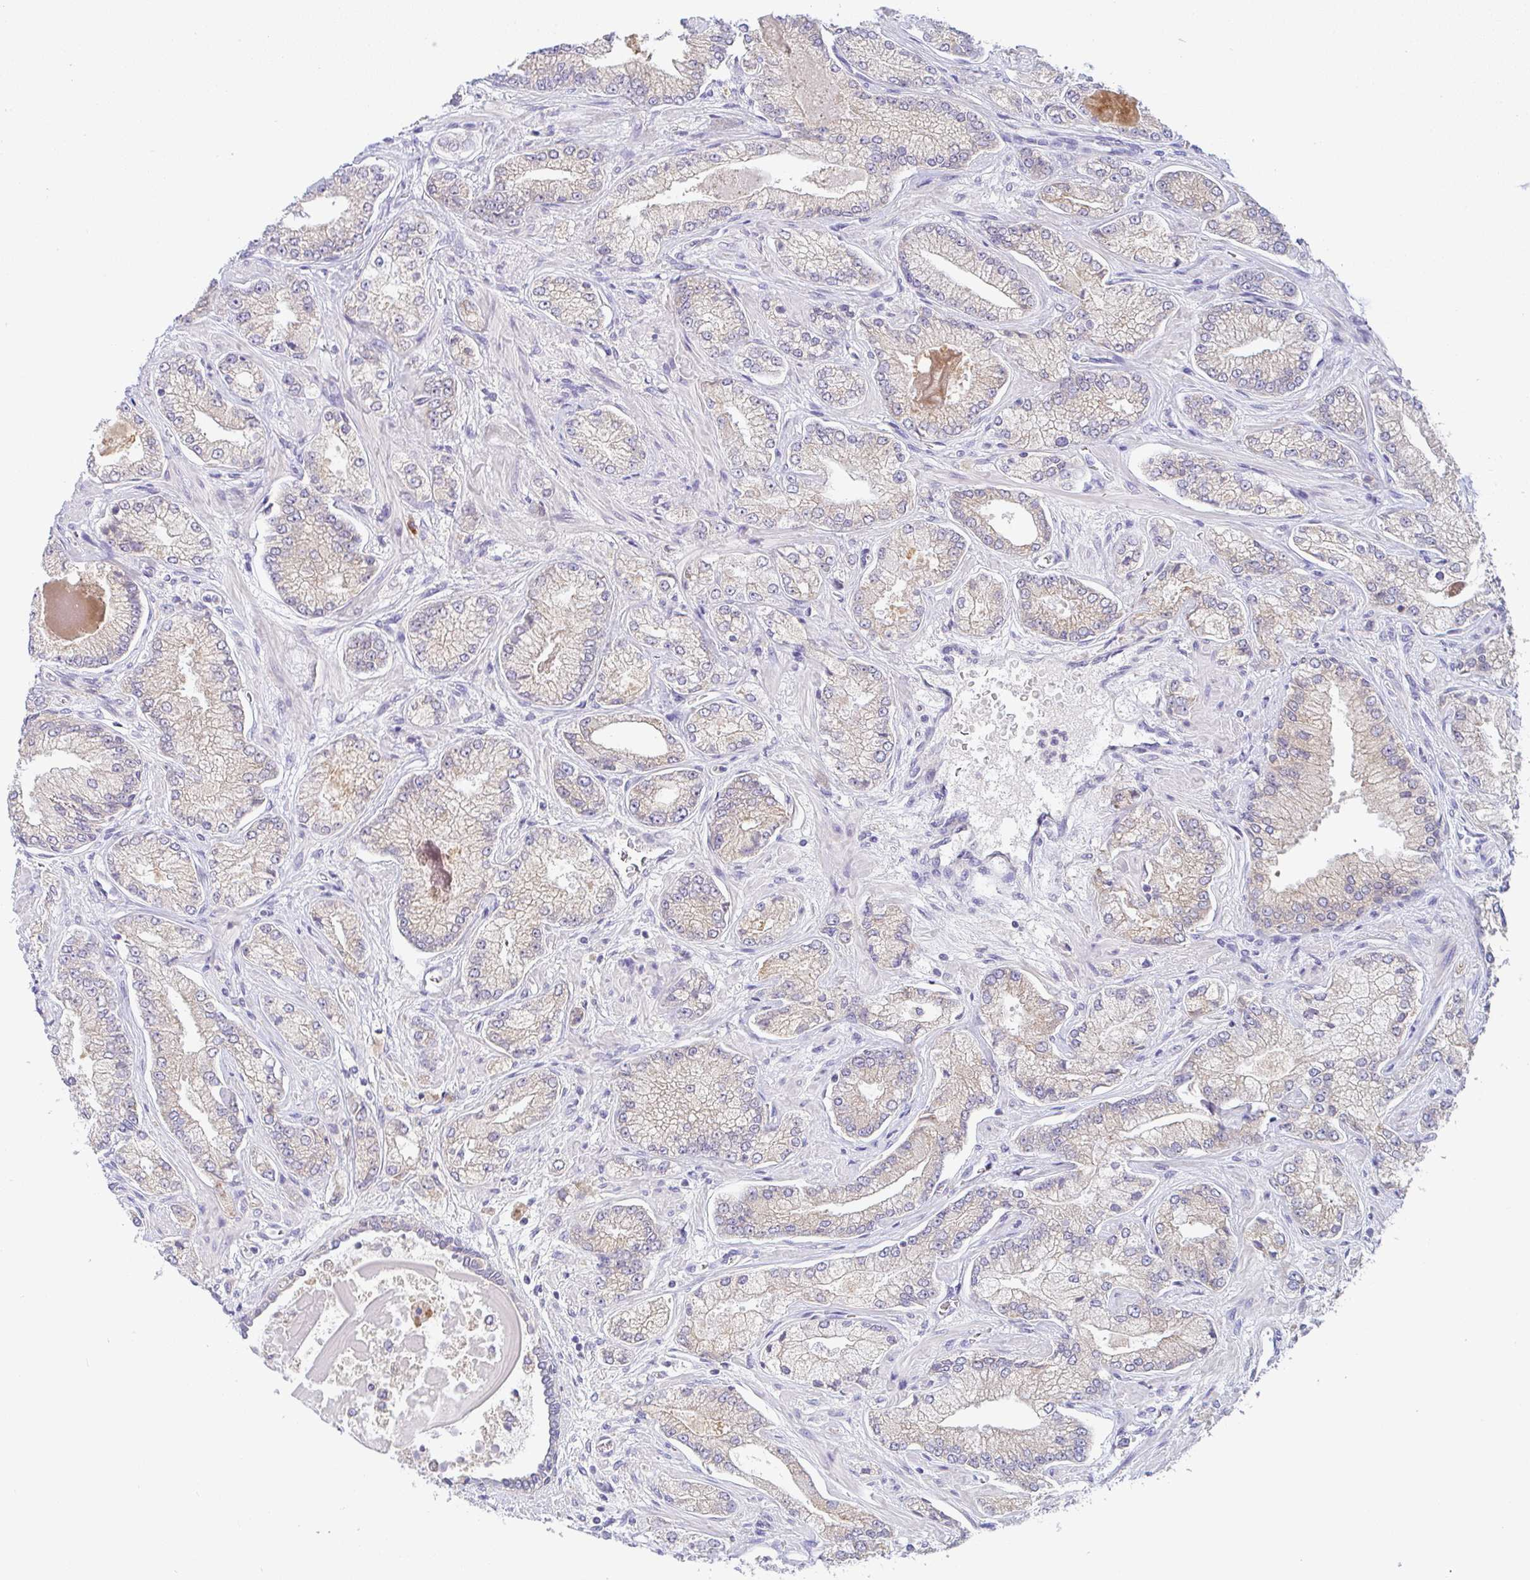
{"staining": {"intensity": "weak", "quantity": "<25%", "location": "cytoplasmic/membranous"}, "tissue": "prostate cancer", "cell_type": "Tumor cells", "image_type": "cancer", "snomed": [{"axis": "morphology", "description": "Normal tissue, NOS"}, {"axis": "morphology", "description": "Adenocarcinoma, High grade"}, {"axis": "topography", "description": "Prostate"}, {"axis": "topography", "description": "Peripheral nerve tissue"}], "caption": "The immunohistochemistry photomicrograph has no significant expression in tumor cells of prostate cancer tissue.", "gene": "DERL2", "patient": {"sex": "male", "age": 68}}